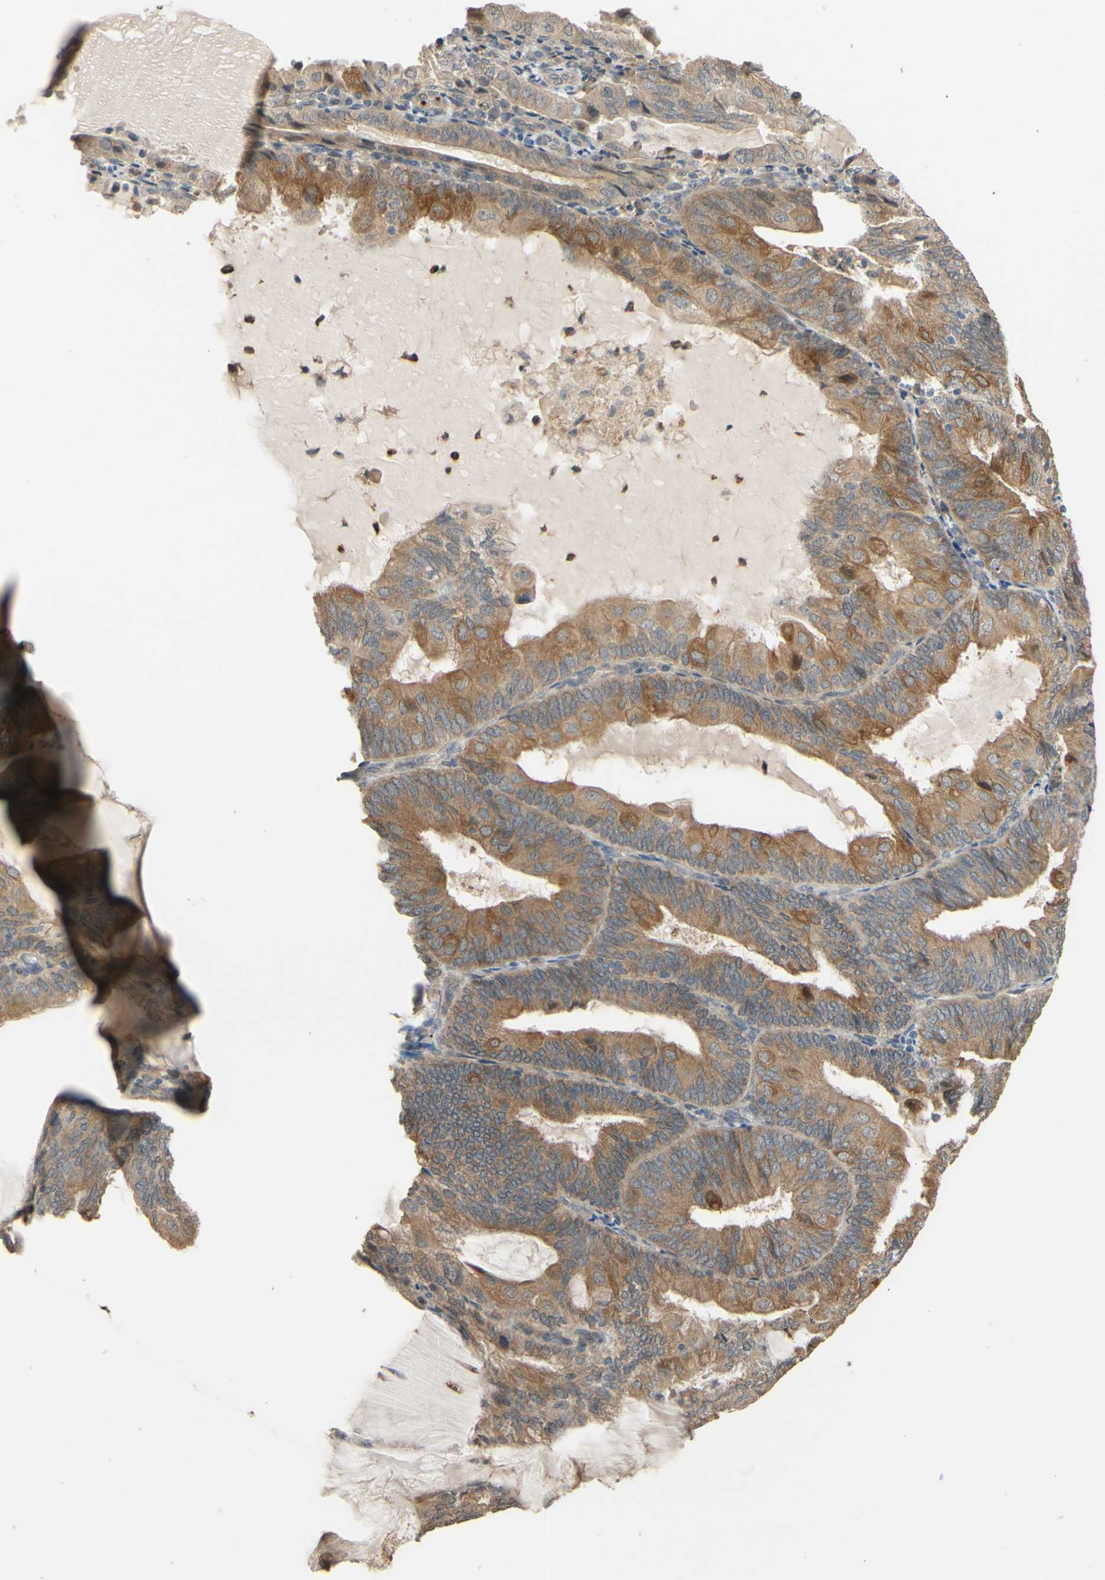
{"staining": {"intensity": "moderate", "quantity": ">75%", "location": "cytoplasmic/membranous"}, "tissue": "endometrial cancer", "cell_type": "Tumor cells", "image_type": "cancer", "snomed": [{"axis": "morphology", "description": "Adenocarcinoma, NOS"}, {"axis": "topography", "description": "Endometrium"}], "caption": "Protein analysis of adenocarcinoma (endometrial) tissue shows moderate cytoplasmic/membranous positivity in approximately >75% of tumor cells. The staining is performed using DAB (3,3'-diaminobenzidine) brown chromogen to label protein expression. The nuclei are counter-stained blue using hematoxylin.", "gene": "SMIM19", "patient": {"sex": "female", "age": 81}}